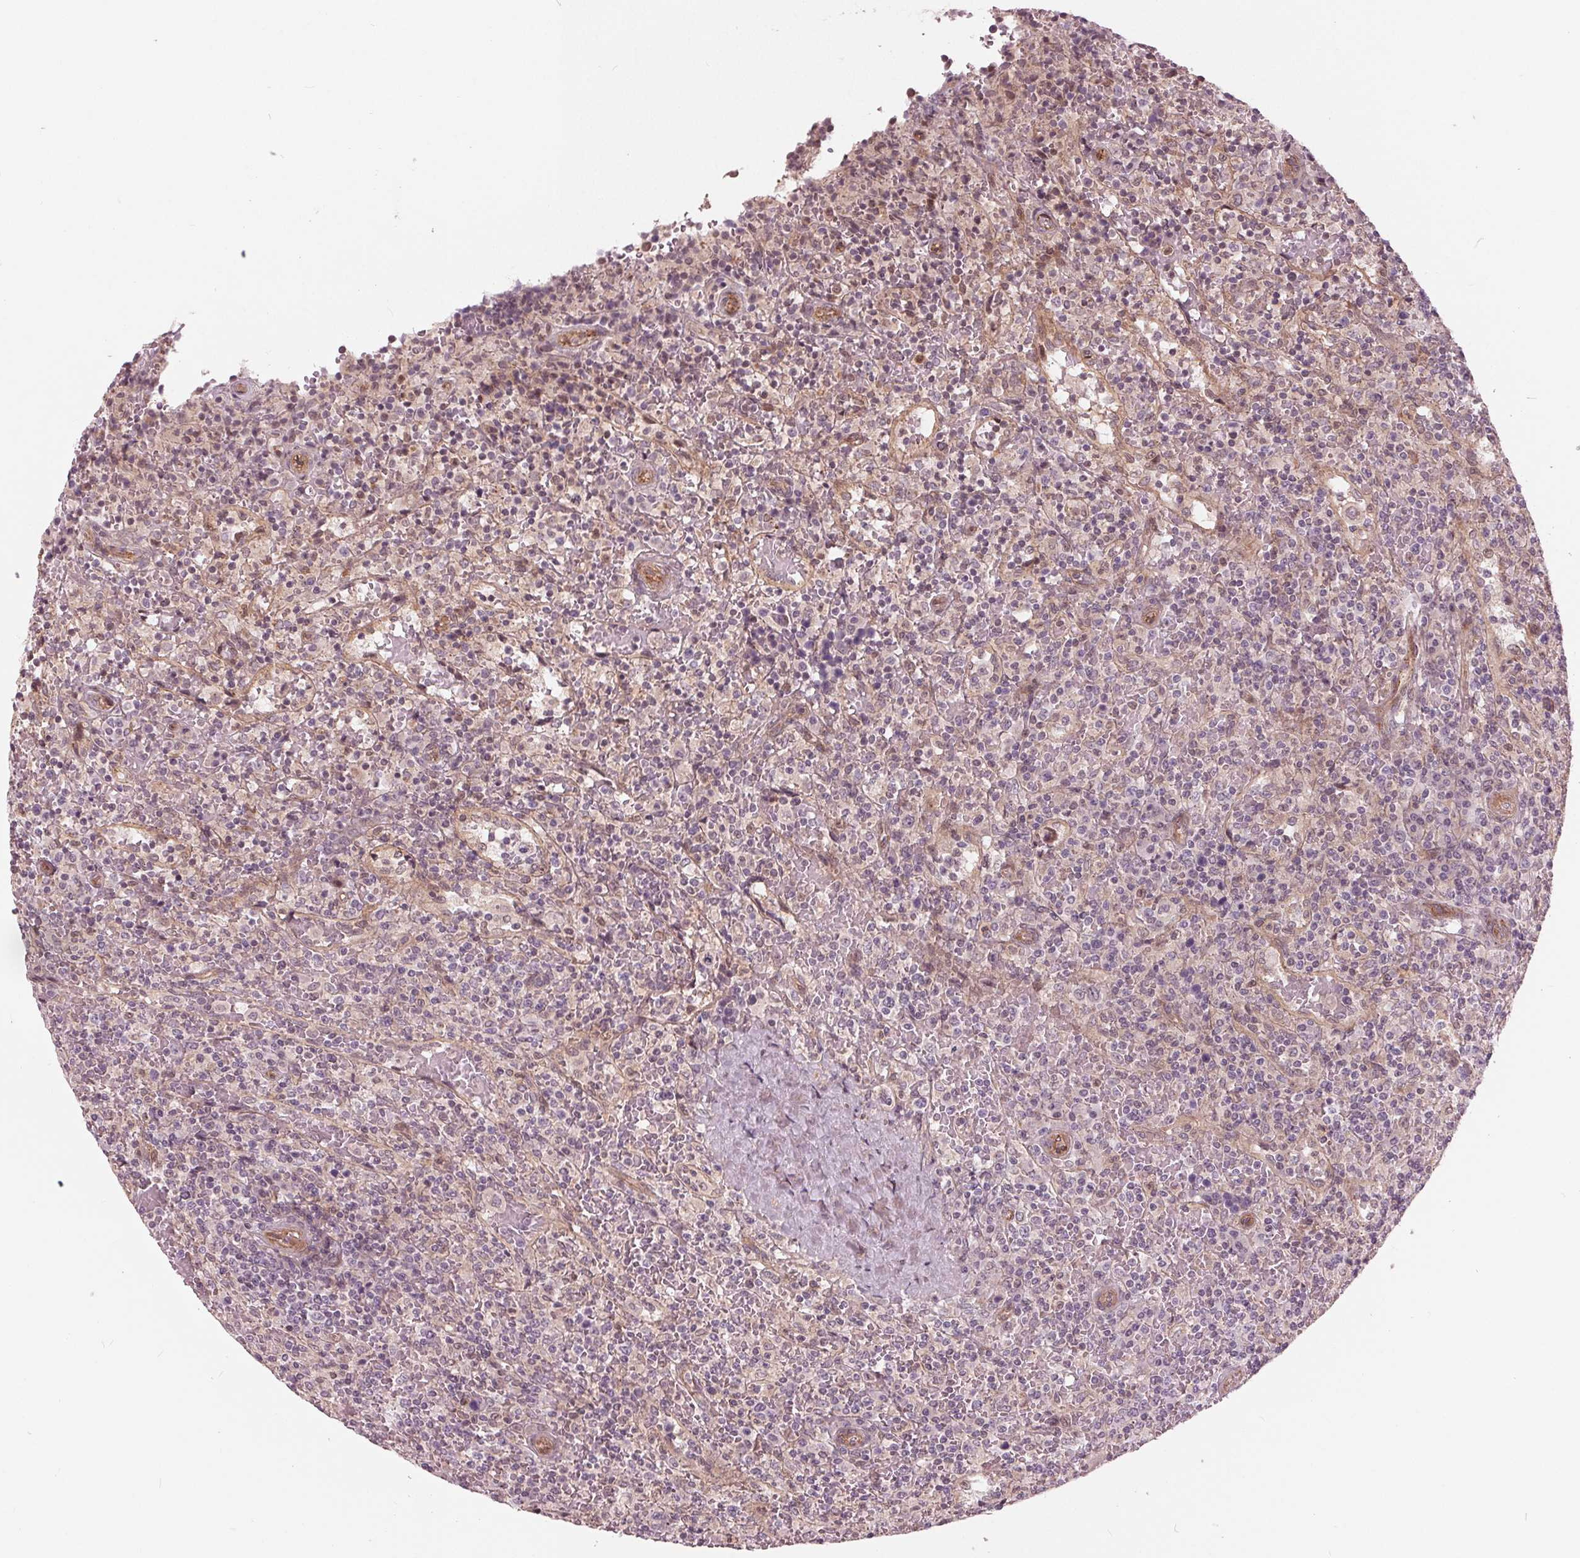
{"staining": {"intensity": "negative", "quantity": "none", "location": "none"}, "tissue": "lymphoma", "cell_type": "Tumor cells", "image_type": "cancer", "snomed": [{"axis": "morphology", "description": "Malignant lymphoma, non-Hodgkin's type, Low grade"}, {"axis": "topography", "description": "Spleen"}], "caption": "DAB (3,3'-diaminobenzidine) immunohistochemical staining of malignant lymphoma, non-Hodgkin's type (low-grade) shows no significant positivity in tumor cells. (DAB IHC with hematoxylin counter stain).", "gene": "TXNIP", "patient": {"sex": "male", "age": 62}}